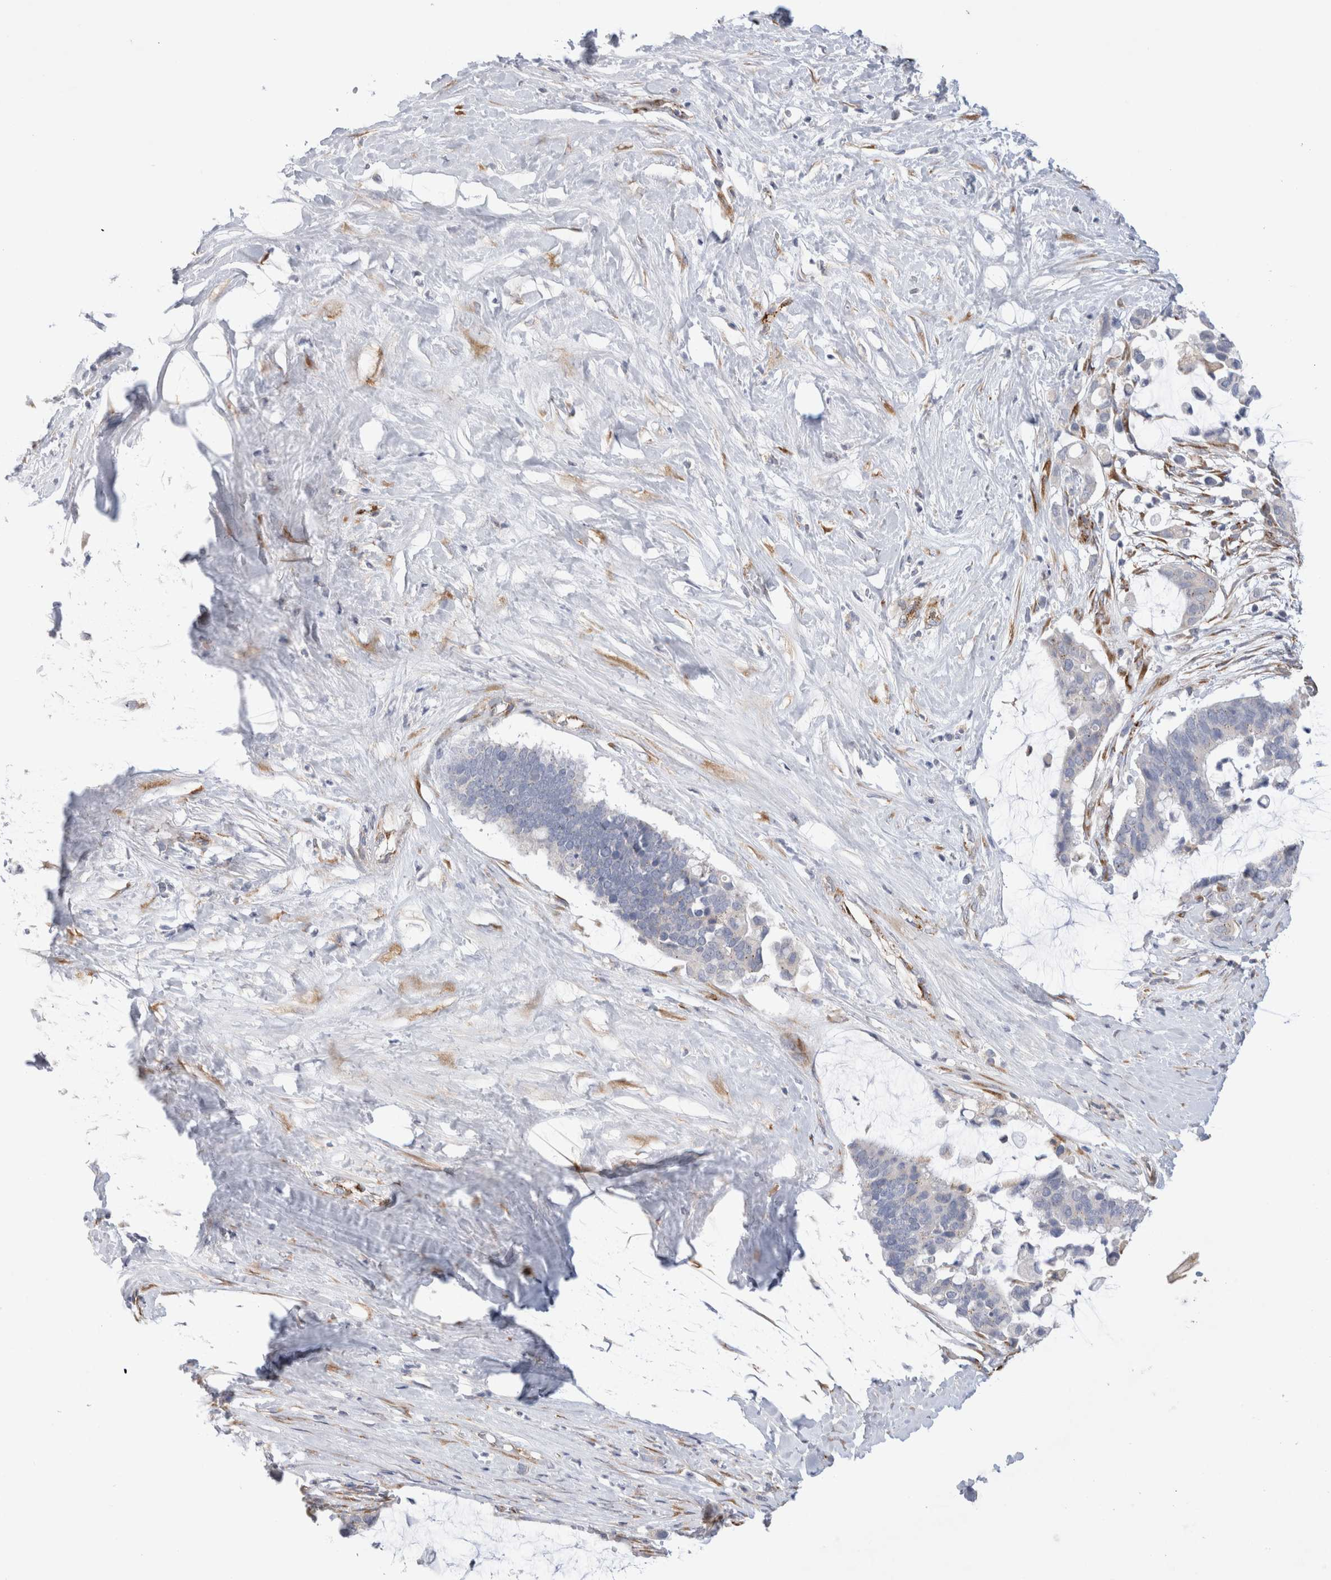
{"staining": {"intensity": "negative", "quantity": "none", "location": "none"}, "tissue": "pancreatic cancer", "cell_type": "Tumor cells", "image_type": "cancer", "snomed": [{"axis": "morphology", "description": "Adenocarcinoma, NOS"}, {"axis": "topography", "description": "Pancreas"}], "caption": "Tumor cells show no significant protein staining in pancreatic cancer (adenocarcinoma).", "gene": "CNPY4", "patient": {"sex": "male", "age": 41}}